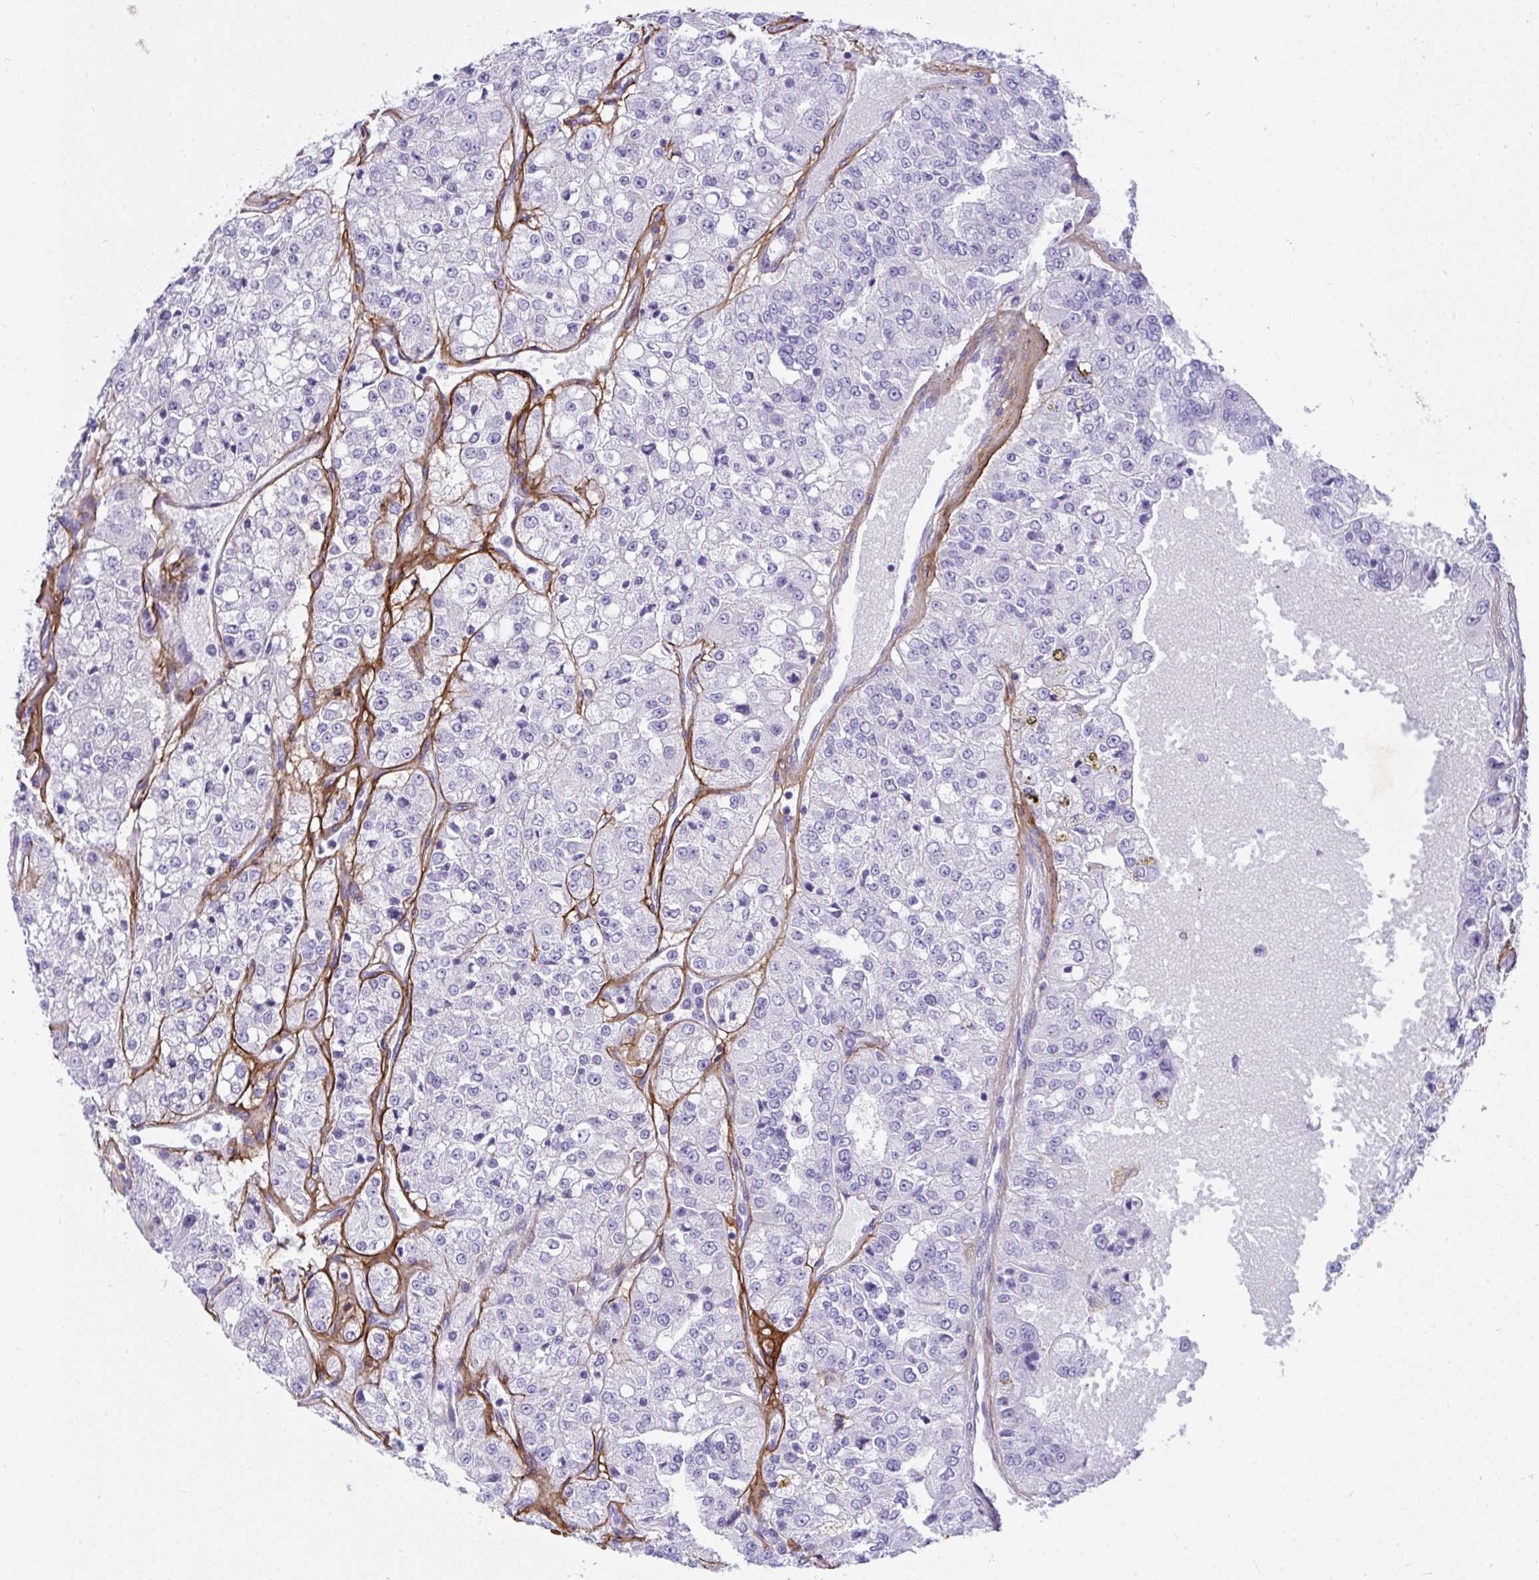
{"staining": {"intensity": "negative", "quantity": "none", "location": "none"}, "tissue": "renal cancer", "cell_type": "Tumor cells", "image_type": "cancer", "snomed": [{"axis": "morphology", "description": "Adenocarcinoma, NOS"}, {"axis": "topography", "description": "Kidney"}], "caption": "Immunohistochemical staining of renal cancer (adenocarcinoma) reveals no significant staining in tumor cells. The staining was performed using DAB (3,3'-diaminobenzidine) to visualize the protein expression in brown, while the nuclei were stained in blue with hematoxylin (Magnification: 20x).", "gene": "LHFPL6", "patient": {"sex": "female", "age": 63}}